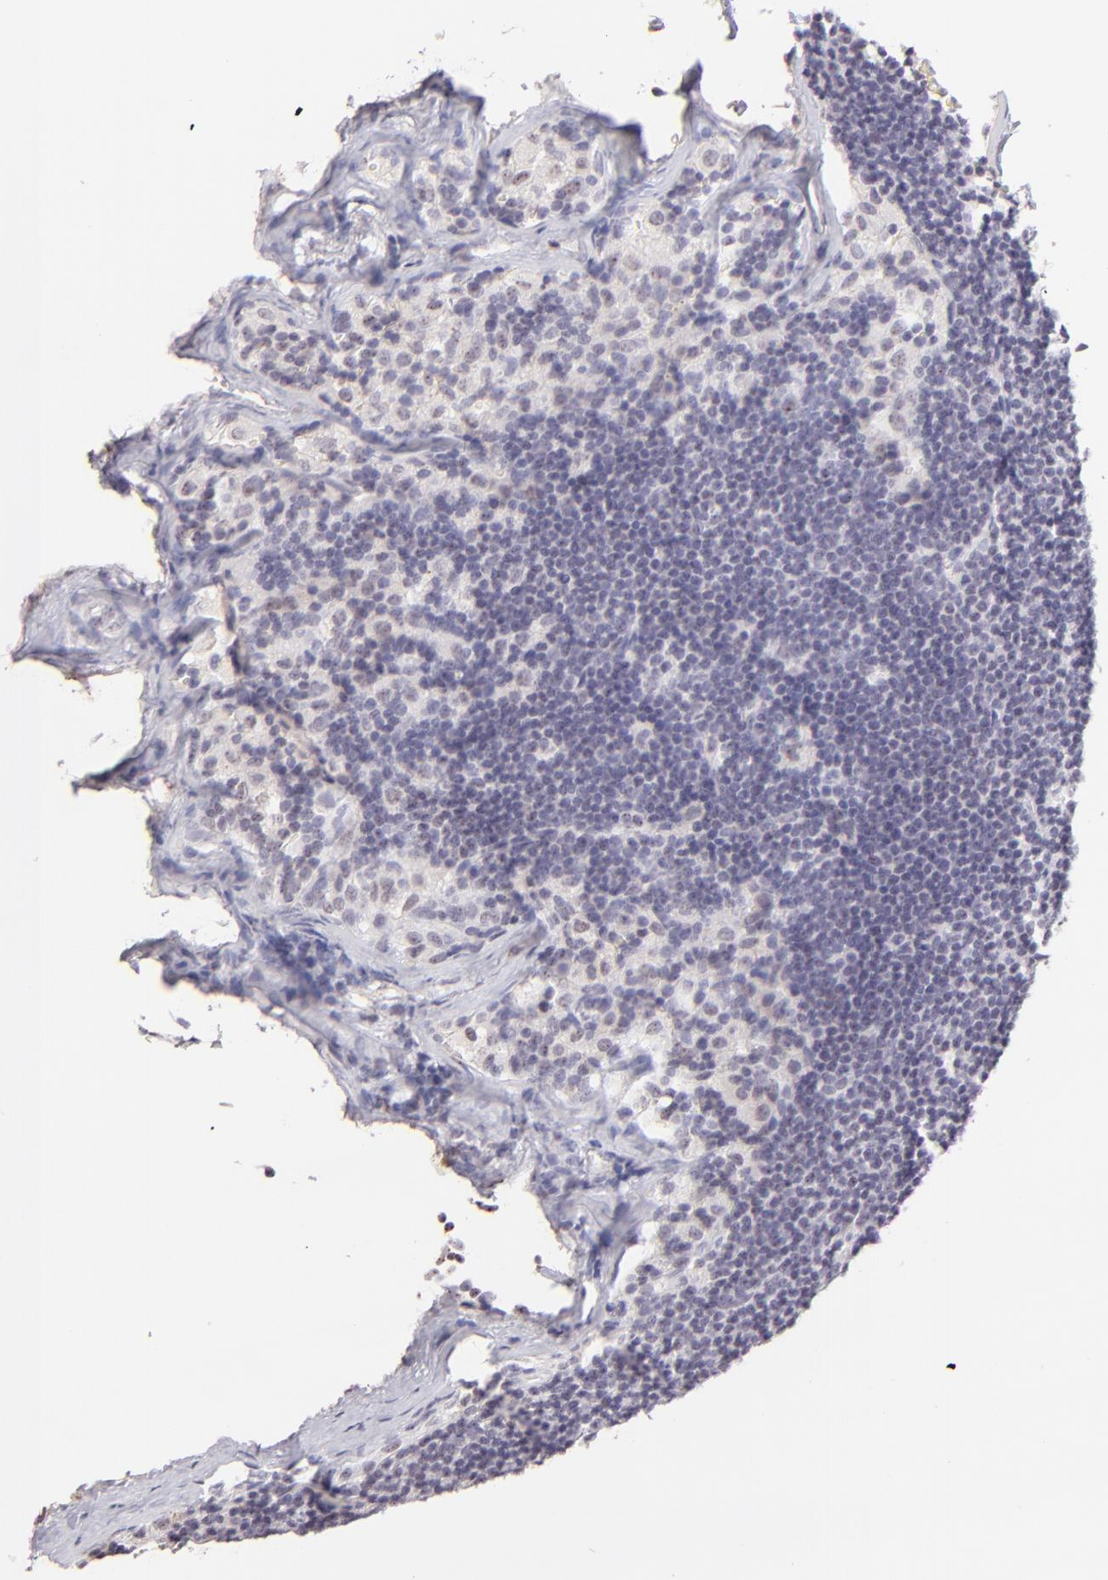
{"staining": {"intensity": "negative", "quantity": "none", "location": "none"}, "tissue": "lymphoma", "cell_type": "Tumor cells", "image_type": "cancer", "snomed": [{"axis": "morphology", "description": "Malignant lymphoma, non-Hodgkin's type, Low grade"}, {"axis": "topography", "description": "Lymph node"}], "caption": "A micrograph of lymphoma stained for a protein exhibits no brown staining in tumor cells. Nuclei are stained in blue.", "gene": "MAGEA1", "patient": {"sex": "female", "age": 73}}